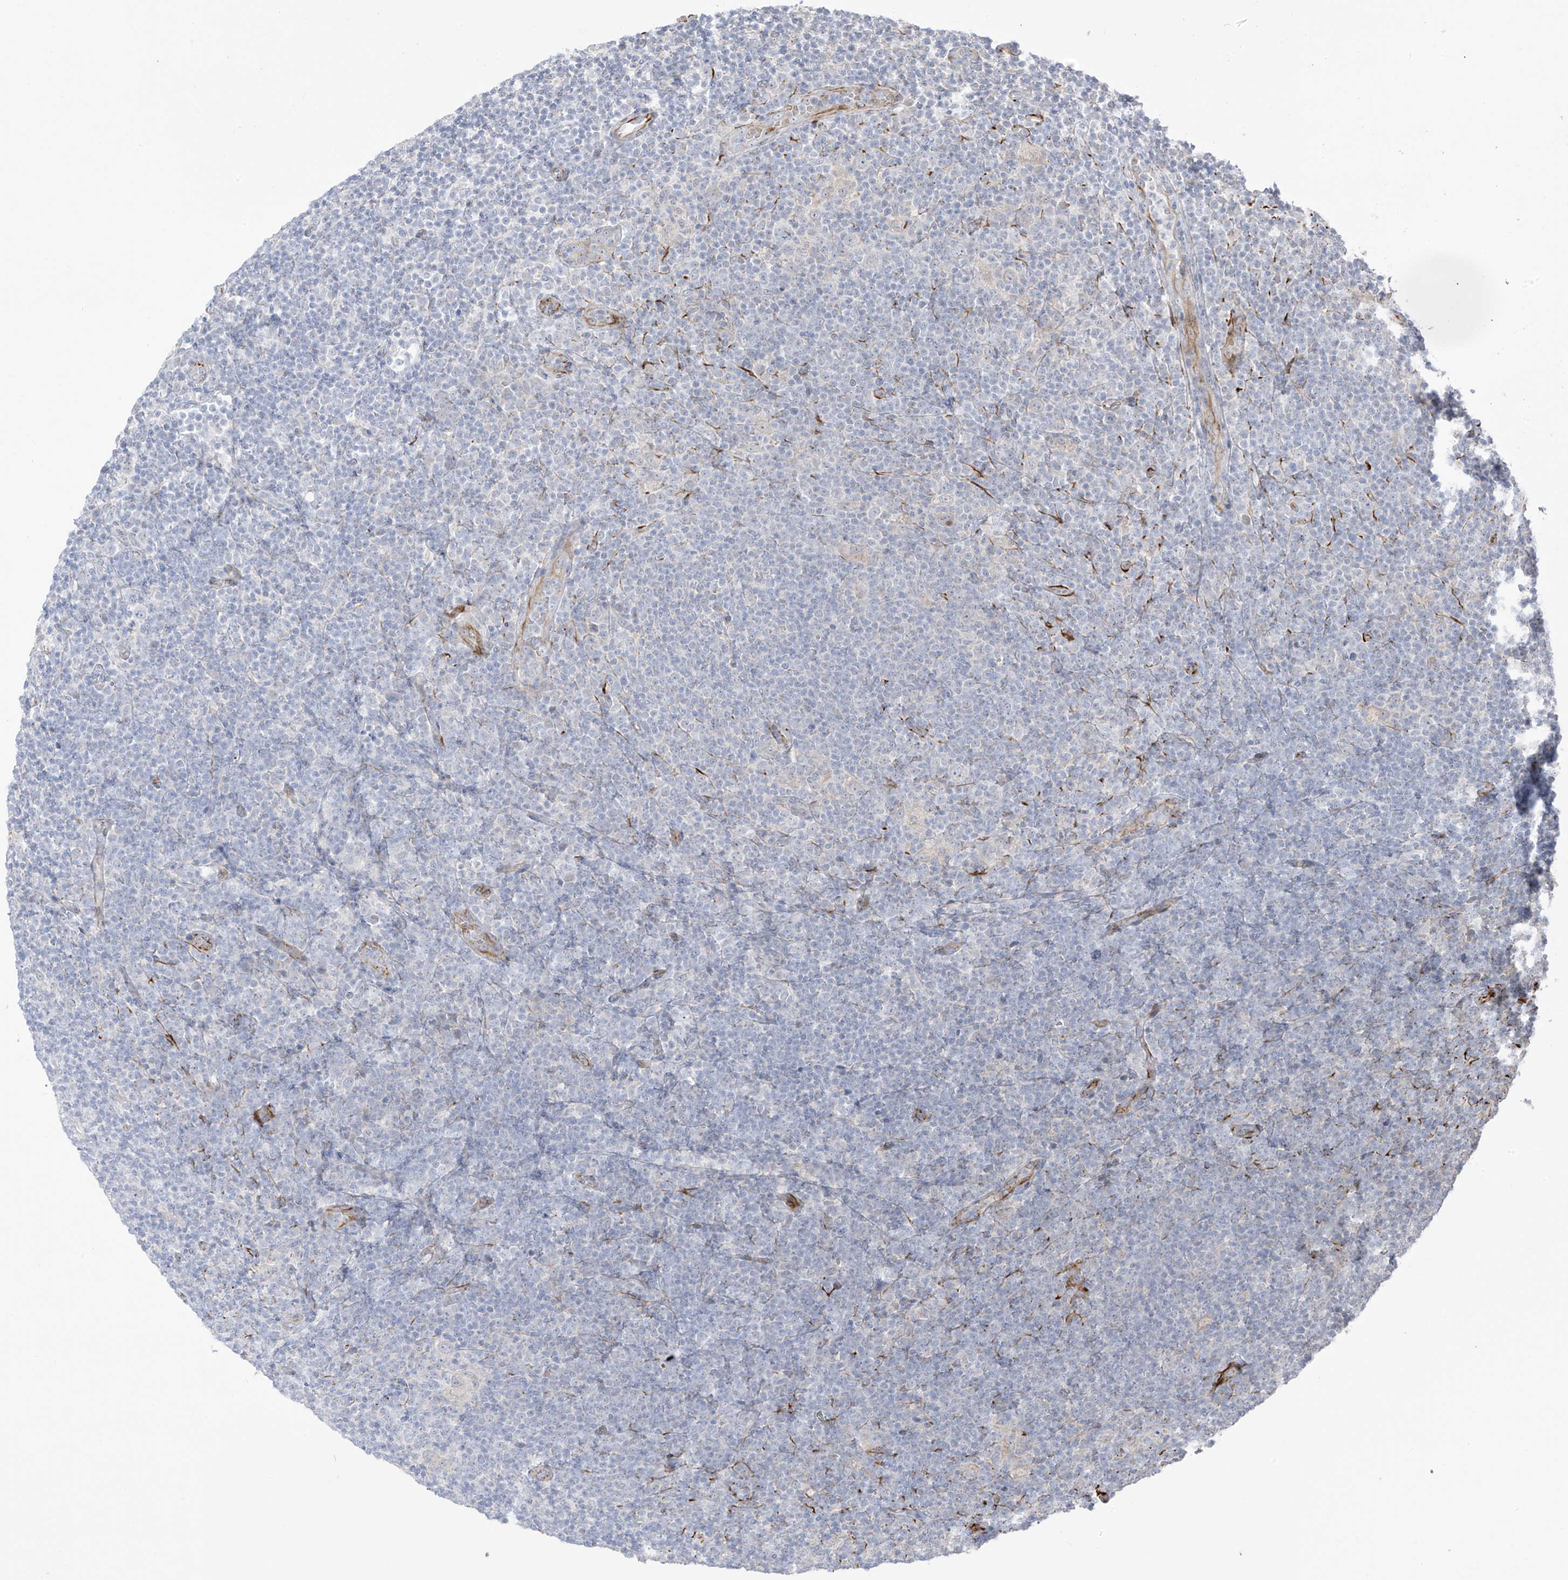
{"staining": {"intensity": "negative", "quantity": "none", "location": "none"}, "tissue": "lymphoma", "cell_type": "Tumor cells", "image_type": "cancer", "snomed": [{"axis": "morphology", "description": "Hodgkin's disease, NOS"}, {"axis": "topography", "description": "Lymph node"}], "caption": "Hodgkin's disease was stained to show a protein in brown. There is no significant expression in tumor cells.", "gene": "DCDC2", "patient": {"sex": "female", "age": 57}}